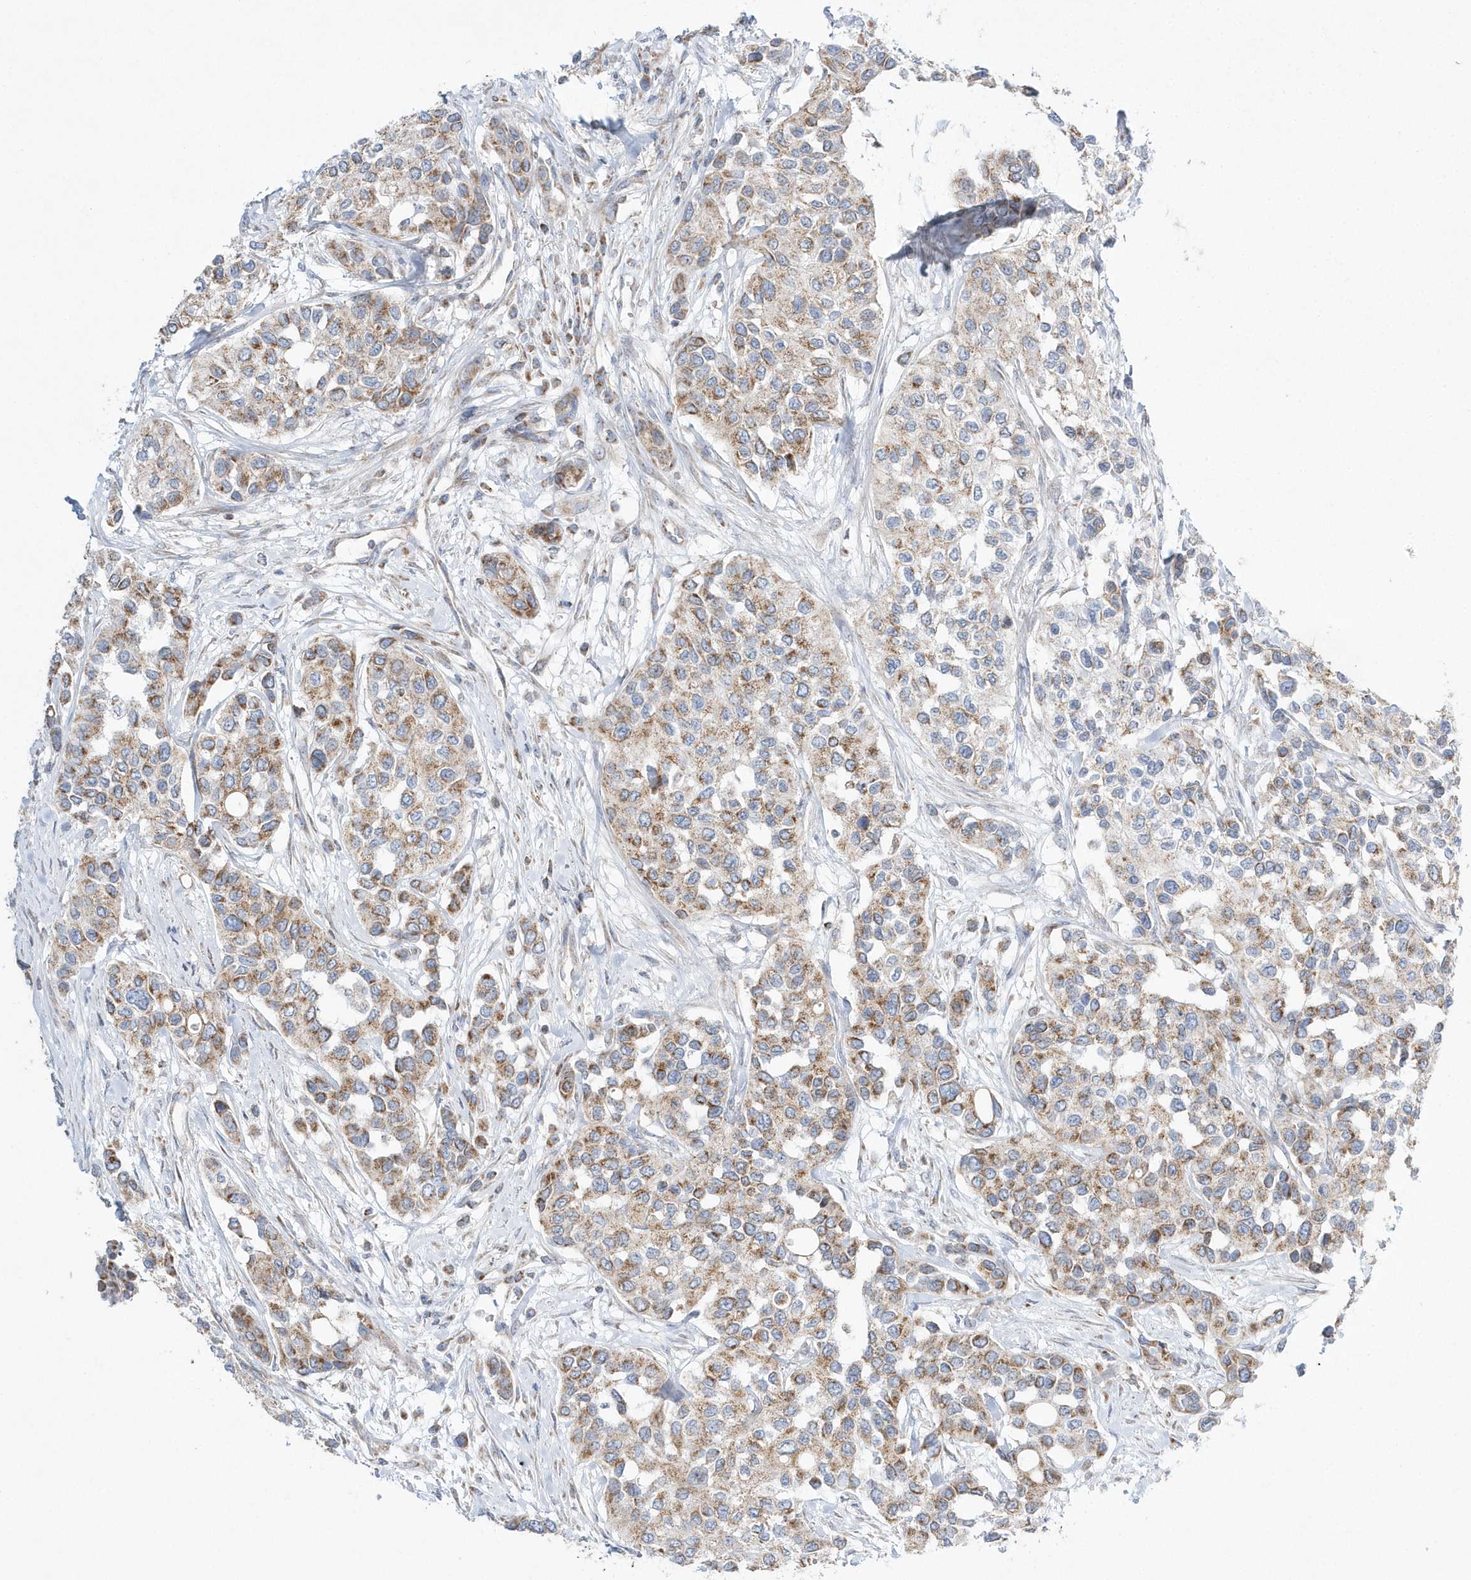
{"staining": {"intensity": "moderate", "quantity": ">75%", "location": "cytoplasmic/membranous"}, "tissue": "urothelial cancer", "cell_type": "Tumor cells", "image_type": "cancer", "snomed": [{"axis": "morphology", "description": "Normal tissue, NOS"}, {"axis": "morphology", "description": "Urothelial carcinoma, High grade"}, {"axis": "topography", "description": "Vascular tissue"}, {"axis": "topography", "description": "Urinary bladder"}], "caption": "Brown immunohistochemical staining in urothelial carcinoma (high-grade) displays moderate cytoplasmic/membranous staining in about >75% of tumor cells.", "gene": "OPA1", "patient": {"sex": "female", "age": 56}}